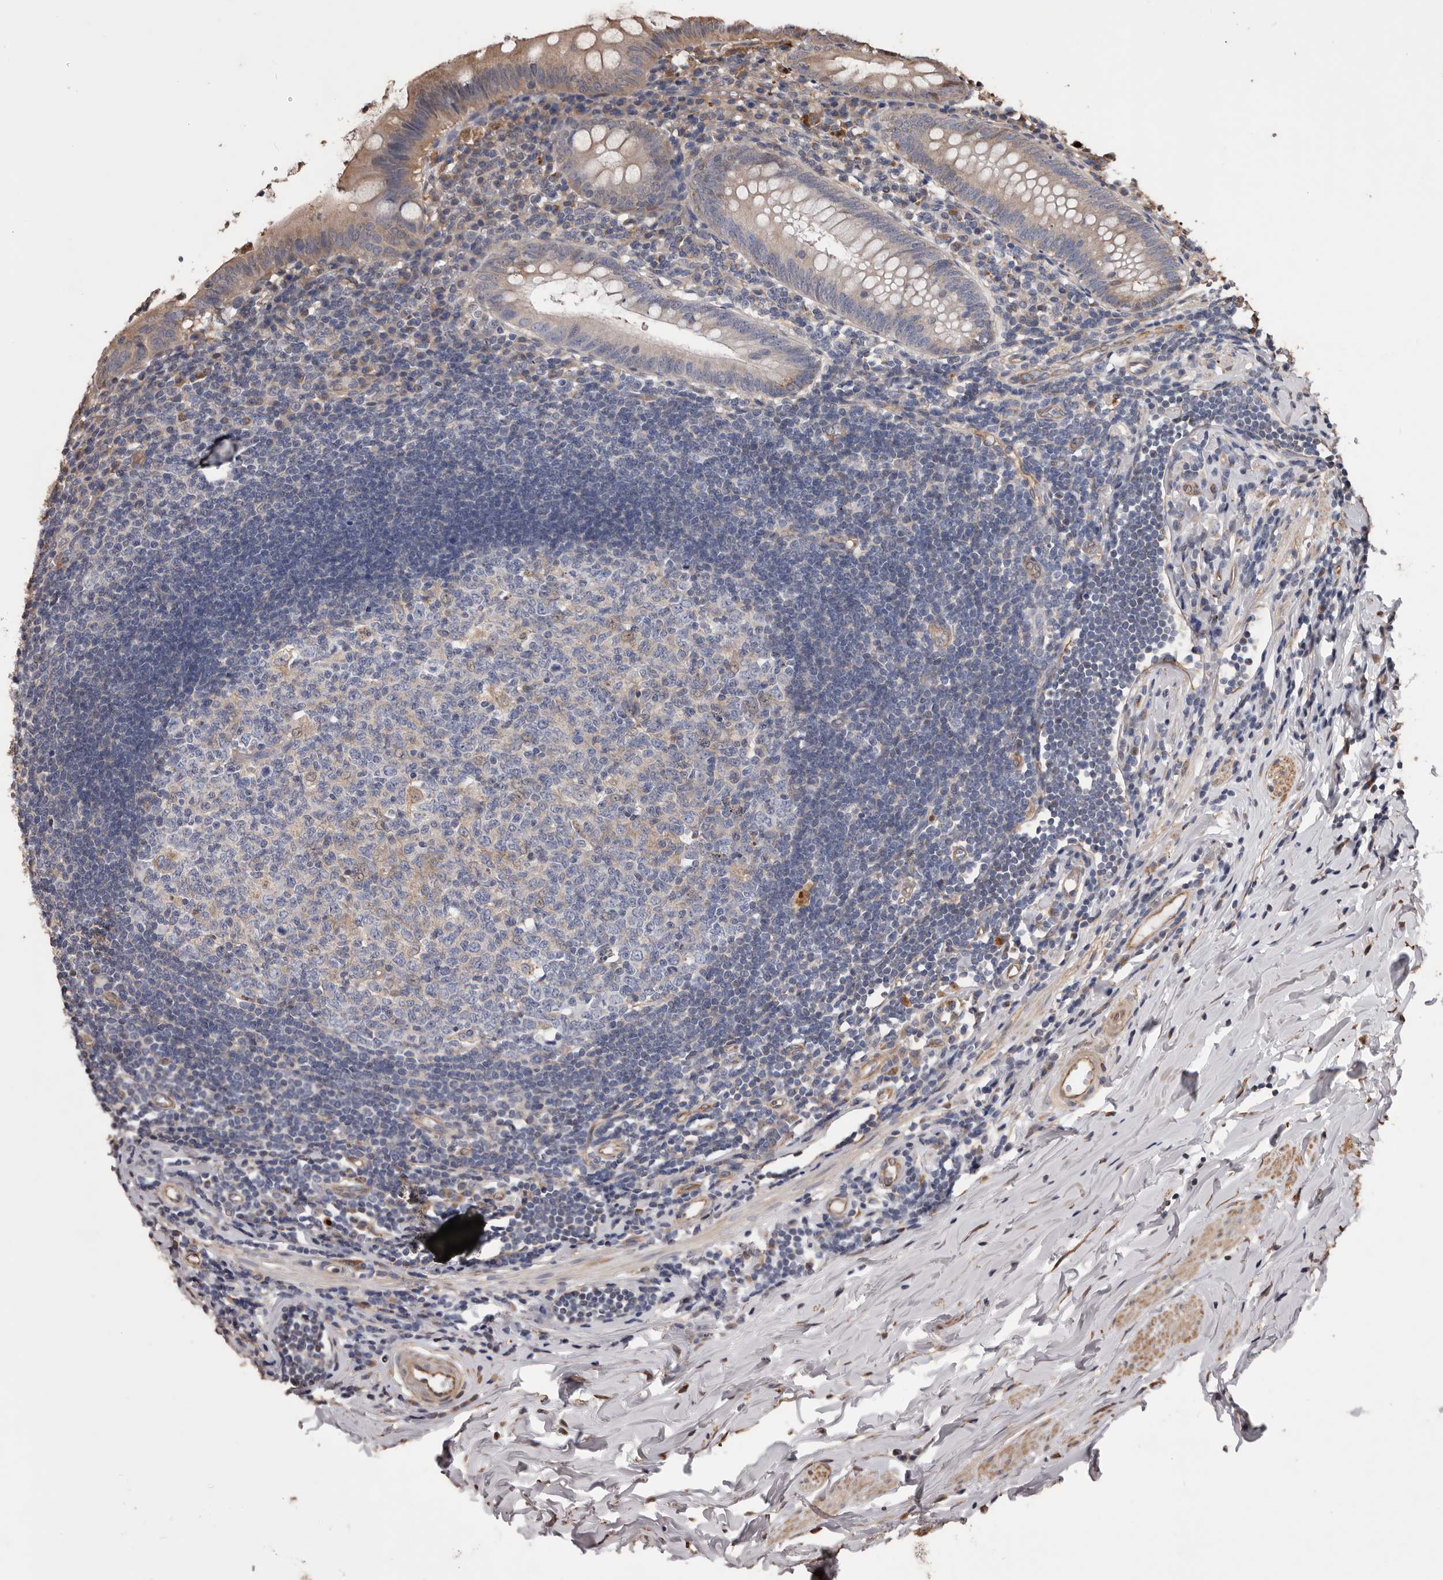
{"staining": {"intensity": "moderate", "quantity": "<25%", "location": "cytoplasmic/membranous"}, "tissue": "appendix", "cell_type": "Glandular cells", "image_type": "normal", "snomed": [{"axis": "morphology", "description": "Normal tissue, NOS"}, {"axis": "topography", "description": "Appendix"}], "caption": "The micrograph reveals staining of normal appendix, revealing moderate cytoplasmic/membranous protein expression (brown color) within glandular cells.", "gene": "CEP104", "patient": {"sex": "female", "age": 54}}